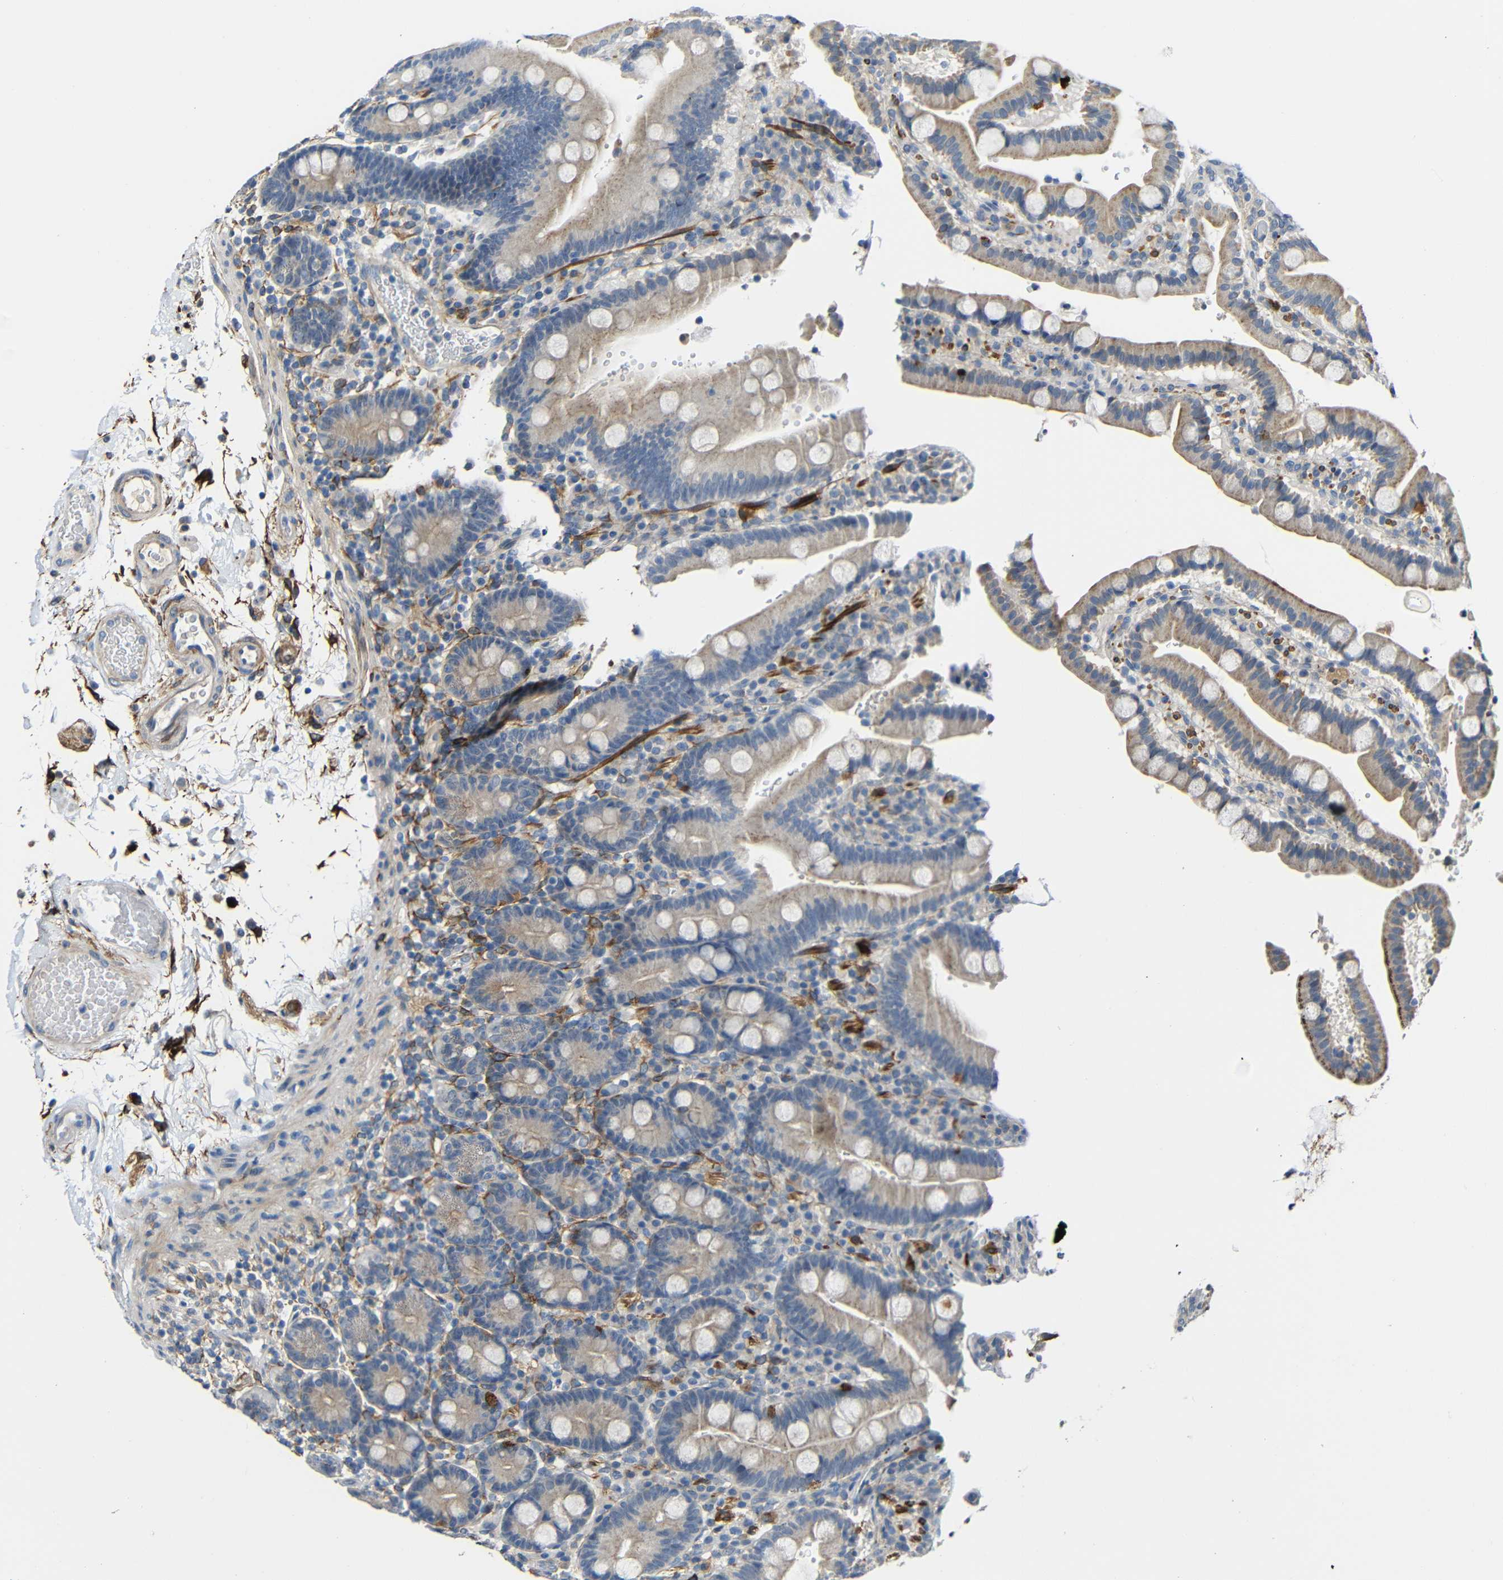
{"staining": {"intensity": "strong", "quantity": "25%-75%", "location": "cytoplasmic/membranous"}, "tissue": "duodenum", "cell_type": "Glandular cells", "image_type": "normal", "snomed": [{"axis": "morphology", "description": "Normal tissue, NOS"}, {"axis": "topography", "description": "Small intestine, NOS"}], "caption": "A brown stain highlights strong cytoplasmic/membranous staining of a protein in glandular cells of unremarkable human duodenum. The staining is performed using DAB brown chromogen to label protein expression. The nuclei are counter-stained blue using hematoxylin.", "gene": "DCLK1", "patient": {"sex": "female", "age": 71}}